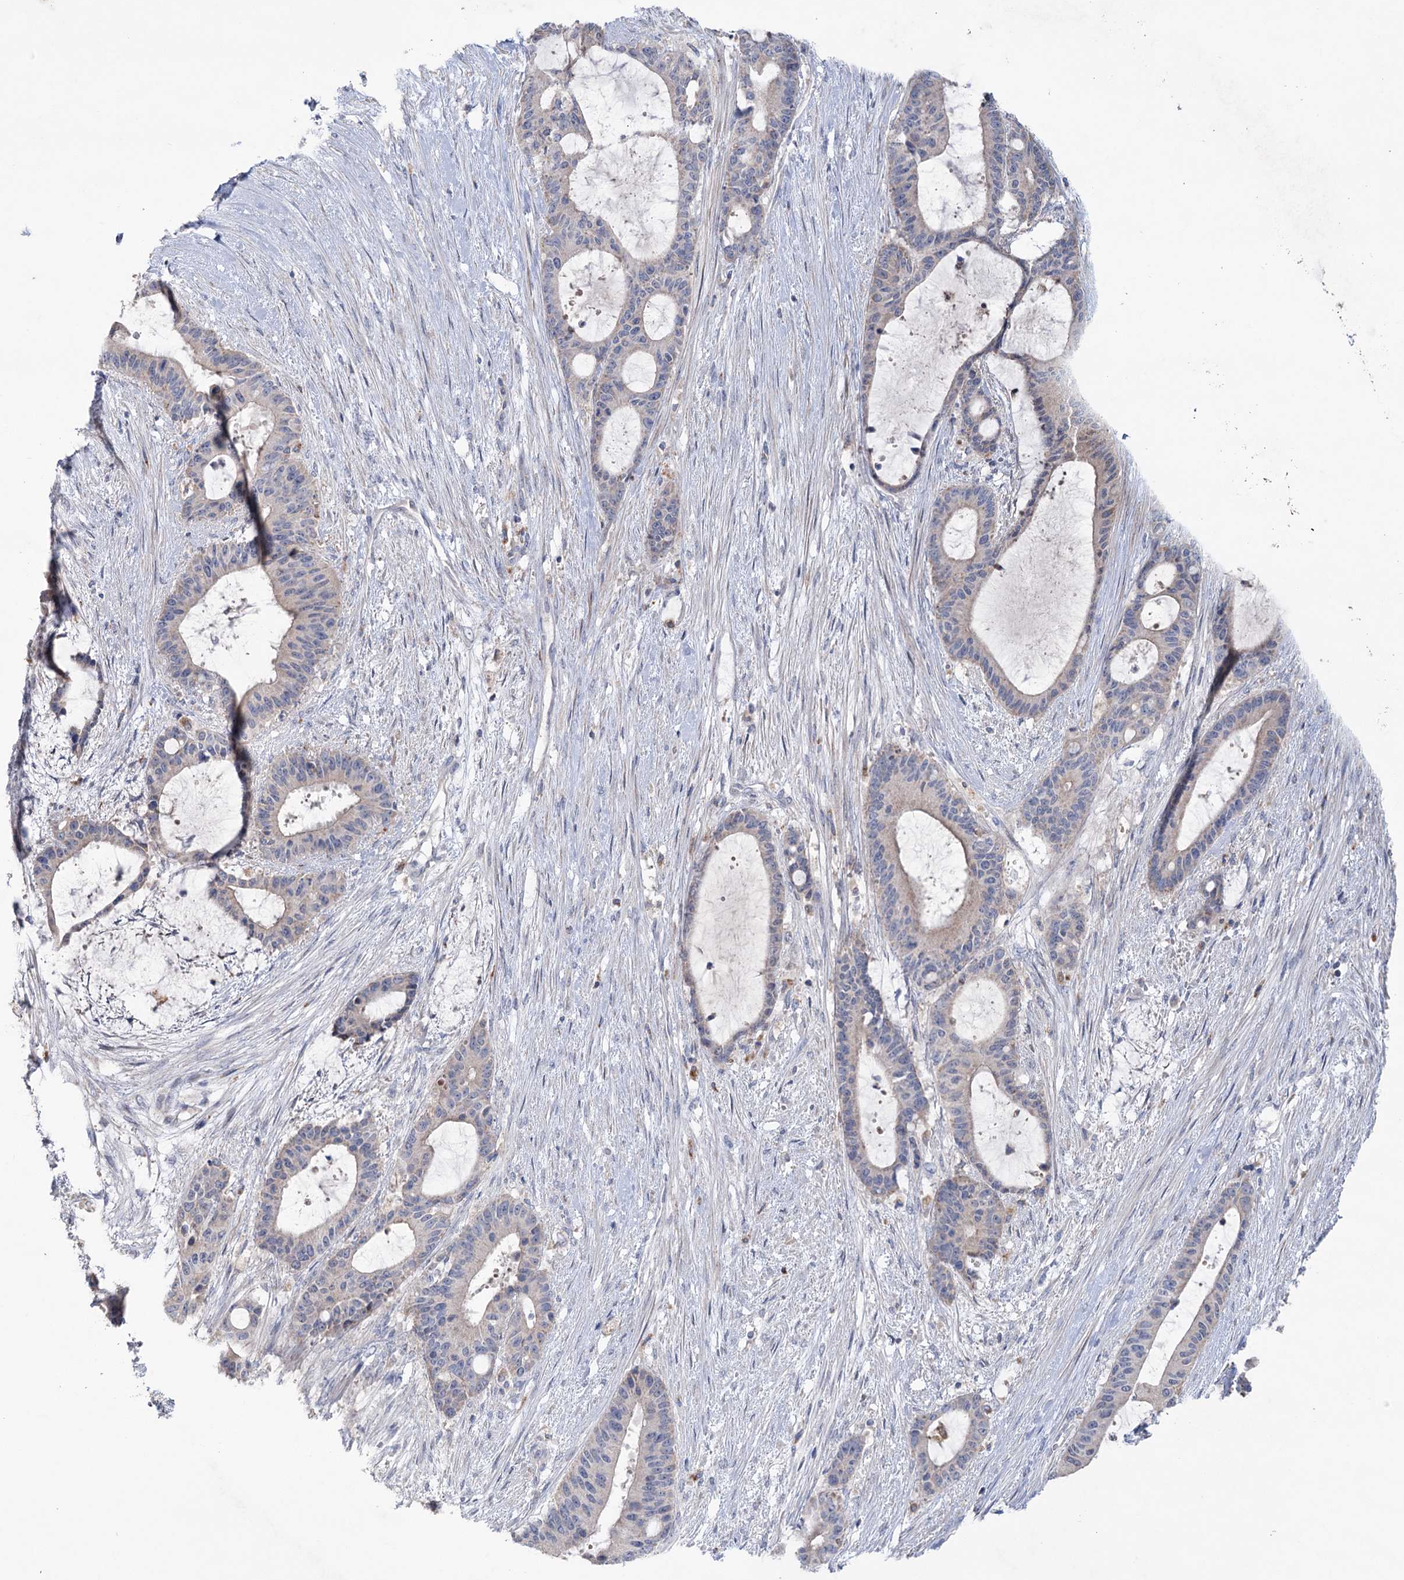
{"staining": {"intensity": "negative", "quantity": "none", "location": "none"}, "tissue": "liver cancer", "cell_type": "Tumor cells", "image_type": "cancer", "snomed": [{"axis": "morphology", "description": "Normal tissue, NOS"}, {"axis": "morphology", "description": "Cholangiocarcinoma"}, {"axis": "topography", "description": "Liver"}, {"axis": "topography", "description": "Peripheral nerve tissue"}], "caption": "Tumor cells are negative for brown protein staining in liver cancer (cholangiocarcinoma). Brightfield microscopy of IHC stained with DAB (brown) and hematoxylin (blue), captured at high magnification.", "gene": "MTCH2", "patient": {"sex": "female", "age": 73}}